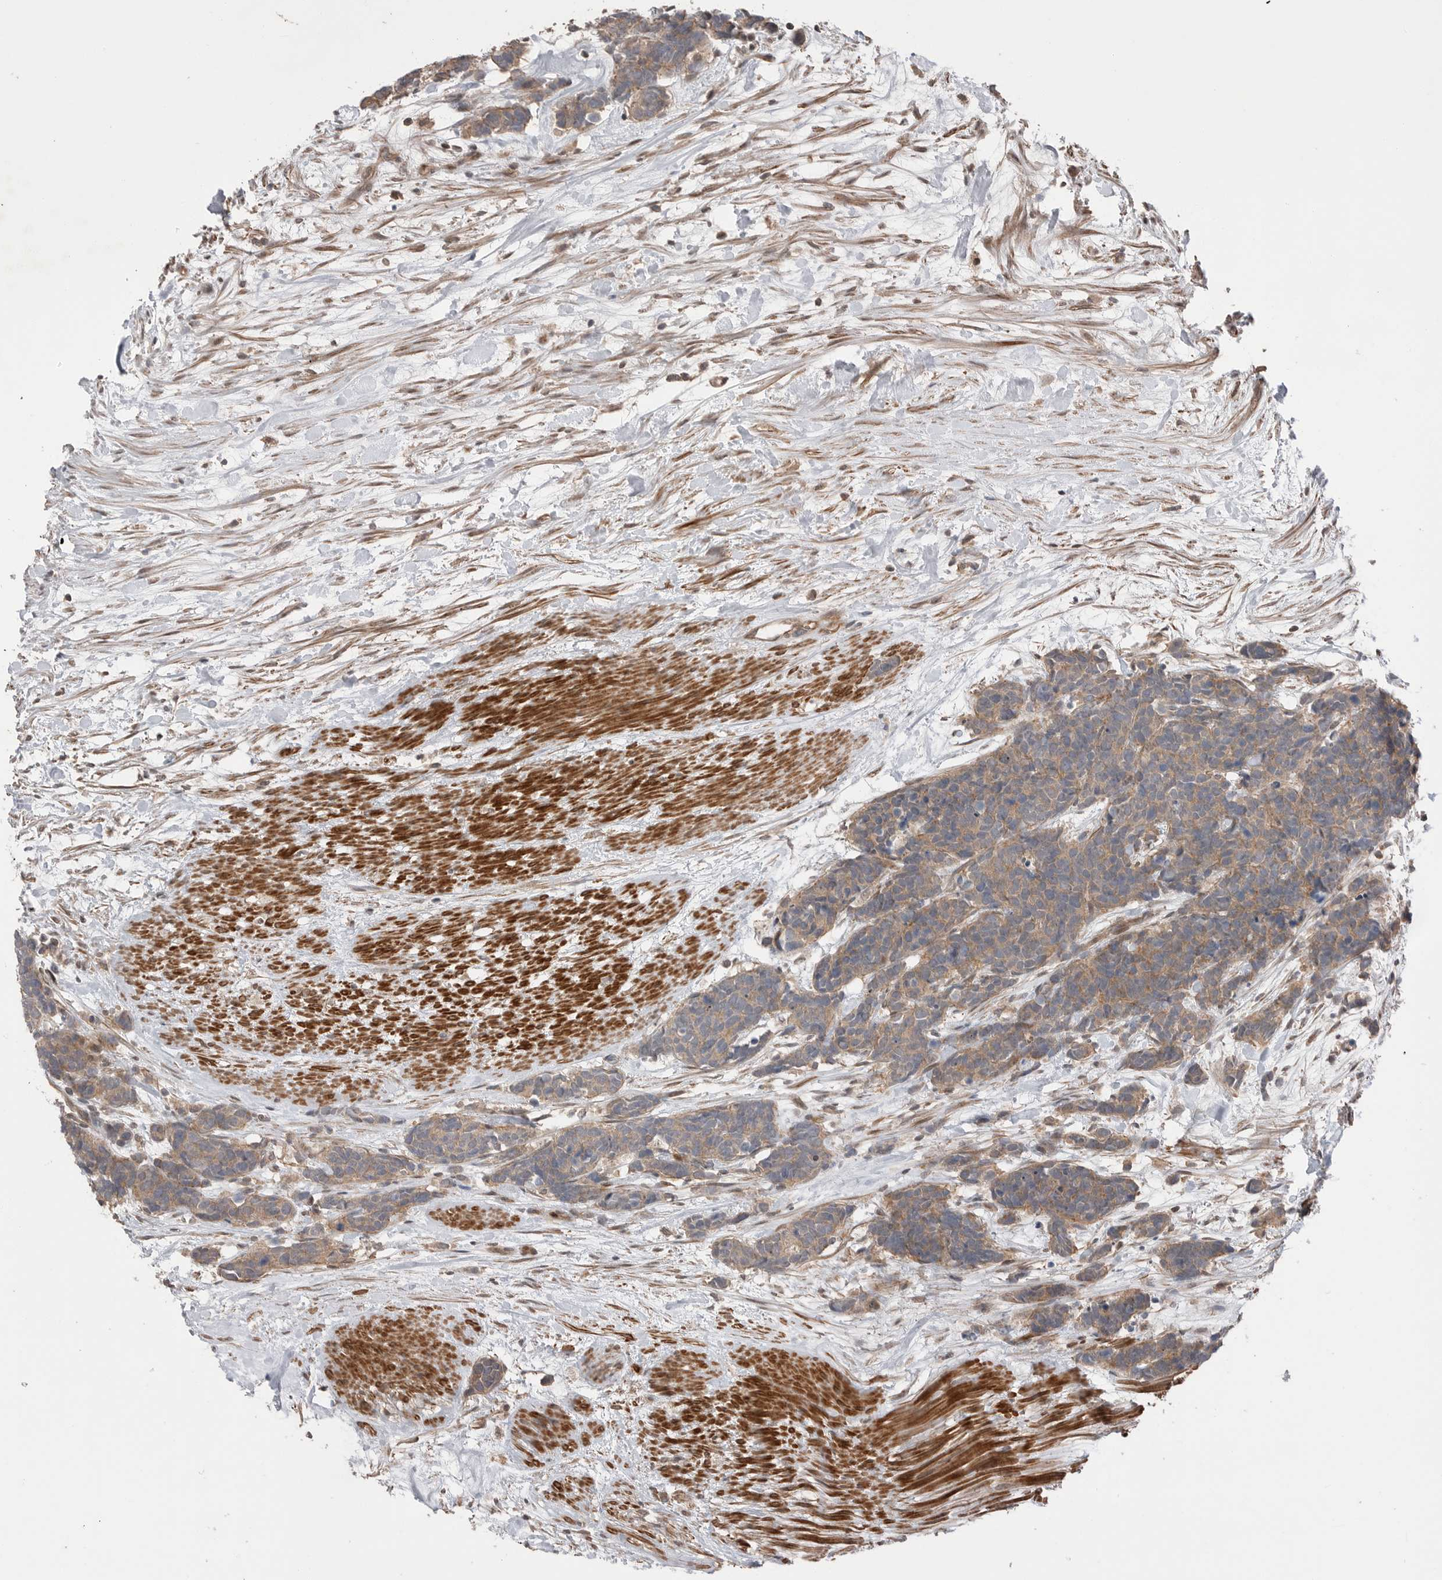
{"staining": {"intensity": "weak", "quantity": ">75%", "location": "cytoplasmic/membranous"}, "tissue": "carcinoid", "cell_type": "Tumor cells", "image_type": "cancer", "snomed": [{"axis": "morphology", "description": "Carcinoma, NOS"}, {"axis": "morphology", "description": "Carcinoid, malignant, NOS"}, {"axis": "topography", "description": "Urinary bladder"}], "caption": "Carcinoma stained with DAB (3,3'-diaminobenzidine) IHC displays low levels of weak cytoplasmic/membranous positivity in about >75% of tumor cells.", "gene": "PEAK1", "patient": {"sex": "male", "age": 57}}